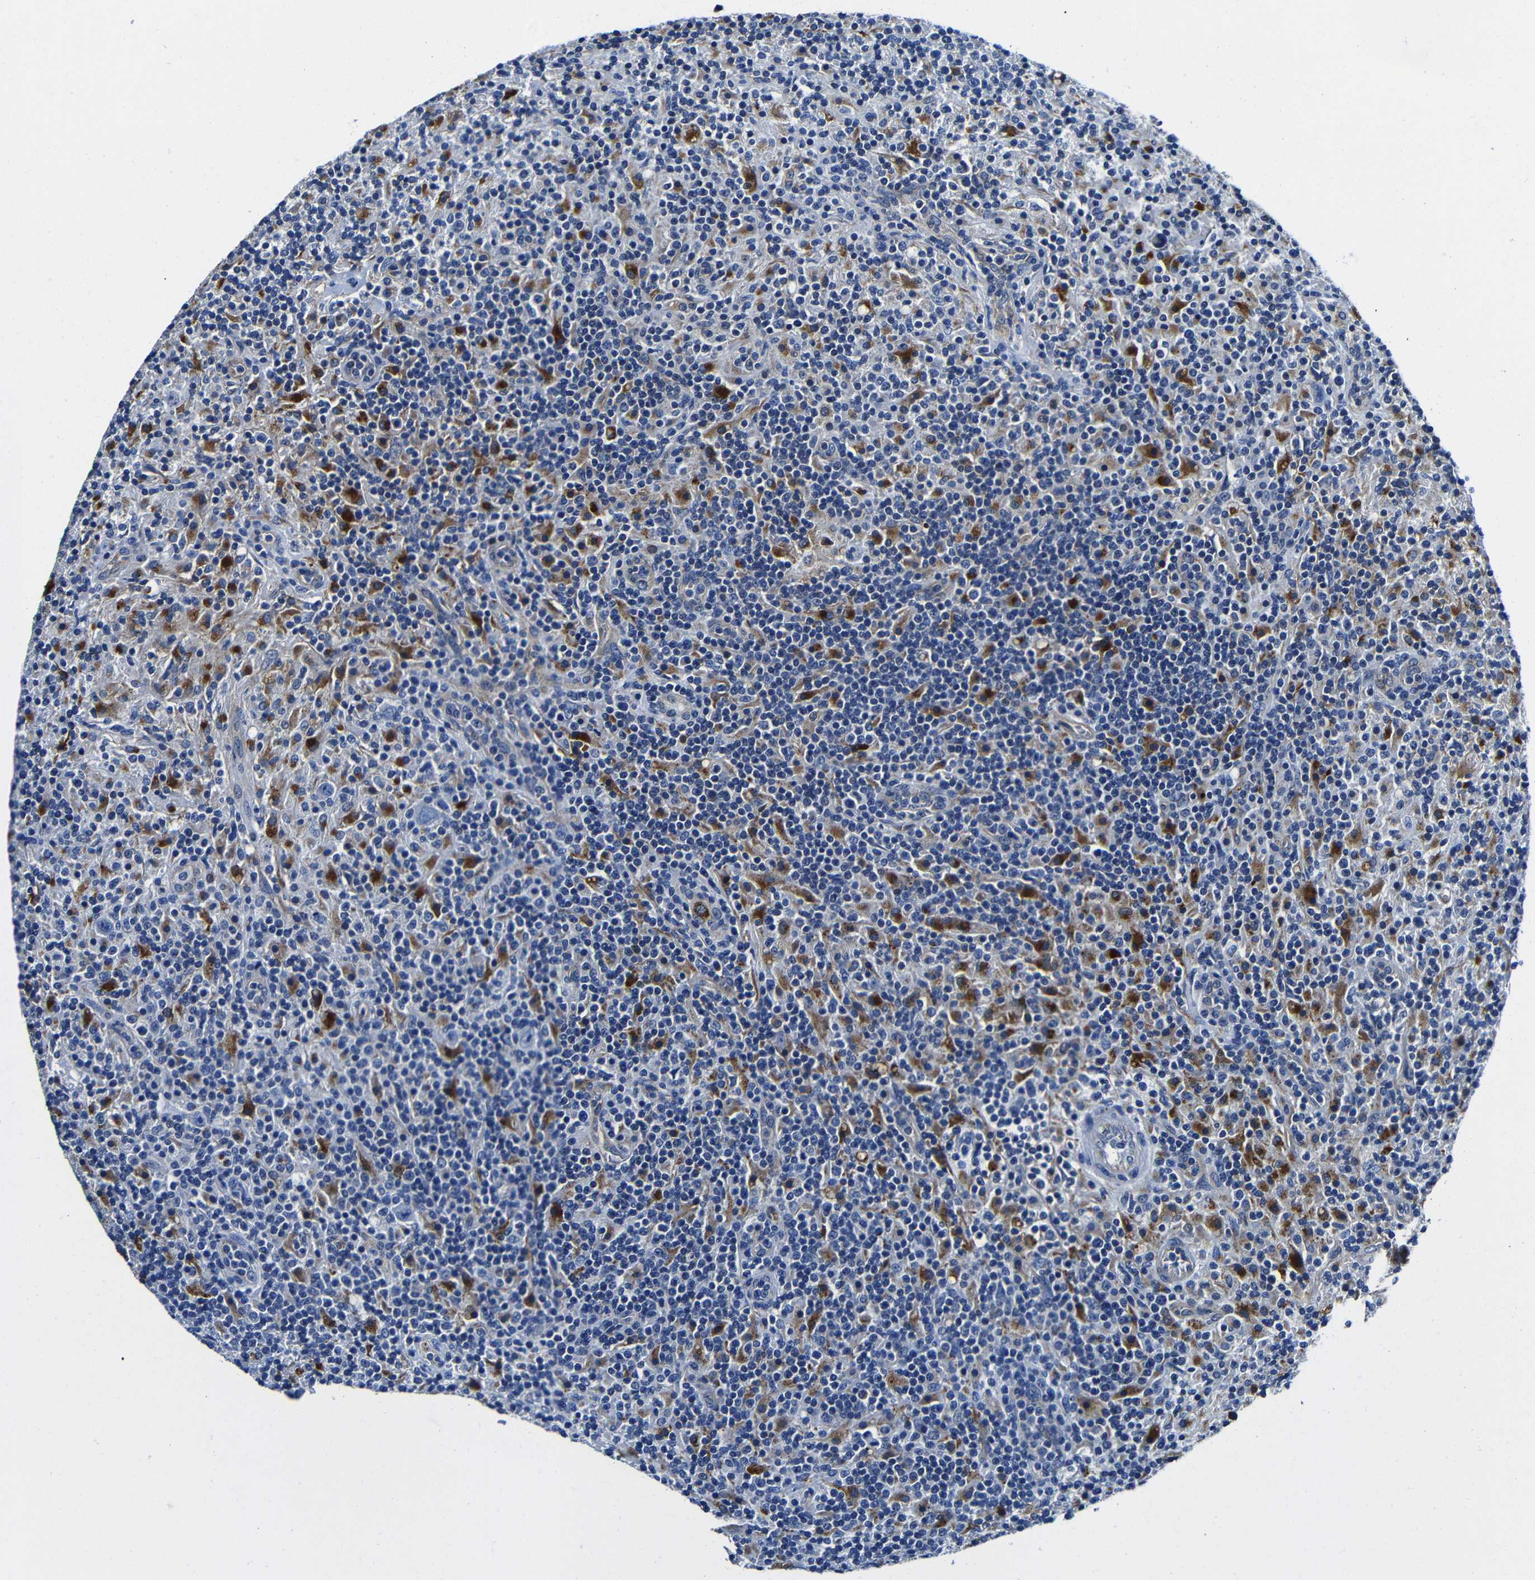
{"staining": {"intensity": "negative", "quantity": "none", "location": "none"}, "tissue": "lymphoma", "cell_type": "Tumor cells", "image_type": "cancer", "snomed": [{"axis": "morphology", "description": "Hodgkin's disease, NOS"}, {"axis": "topography", "description": "Lymph node"}], "caption": "Lymphoma was stained to show a protein in brown. There is no significant staining in tumor cells.", "gene": "GIMAP2", "patient": {"sex": "male", "age": 70}}